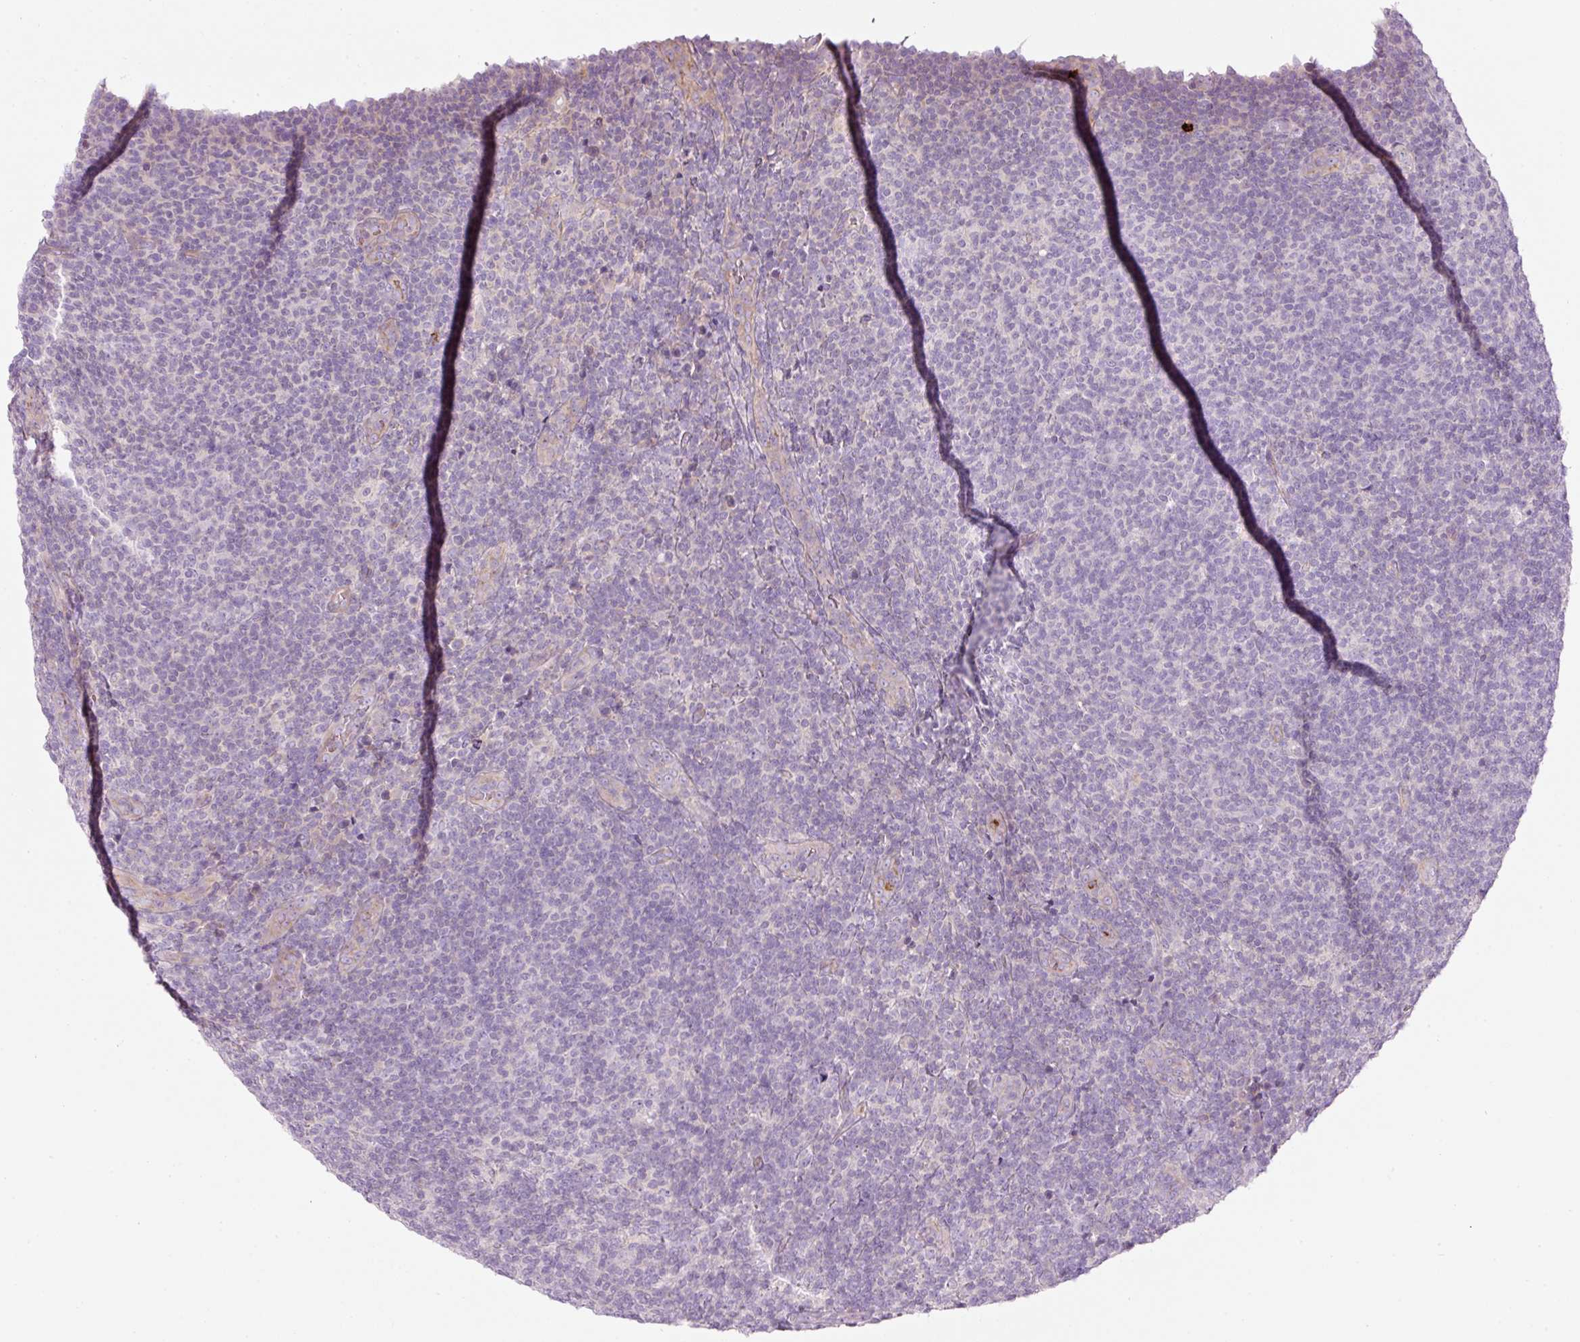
{"staining": {"intensity": "negative", "quantity": "none", "location": "none"}, "tissue": "lymphoma", "cell_type": "Tumor cells", "image_type": "cancer", "snomed": [{"axis": "morphology", "description": "Malignant lymphoma, non-Hodgkin's type, Low grade"}, {"axis": "topography", "description": "Lymph node"}], "caption": "Immunohistochemical staining of human lymphoma reveals no significant staining in tumor cells.", "gene": "MAP3K3", "patient": {"sex": "male", "age": 66}}